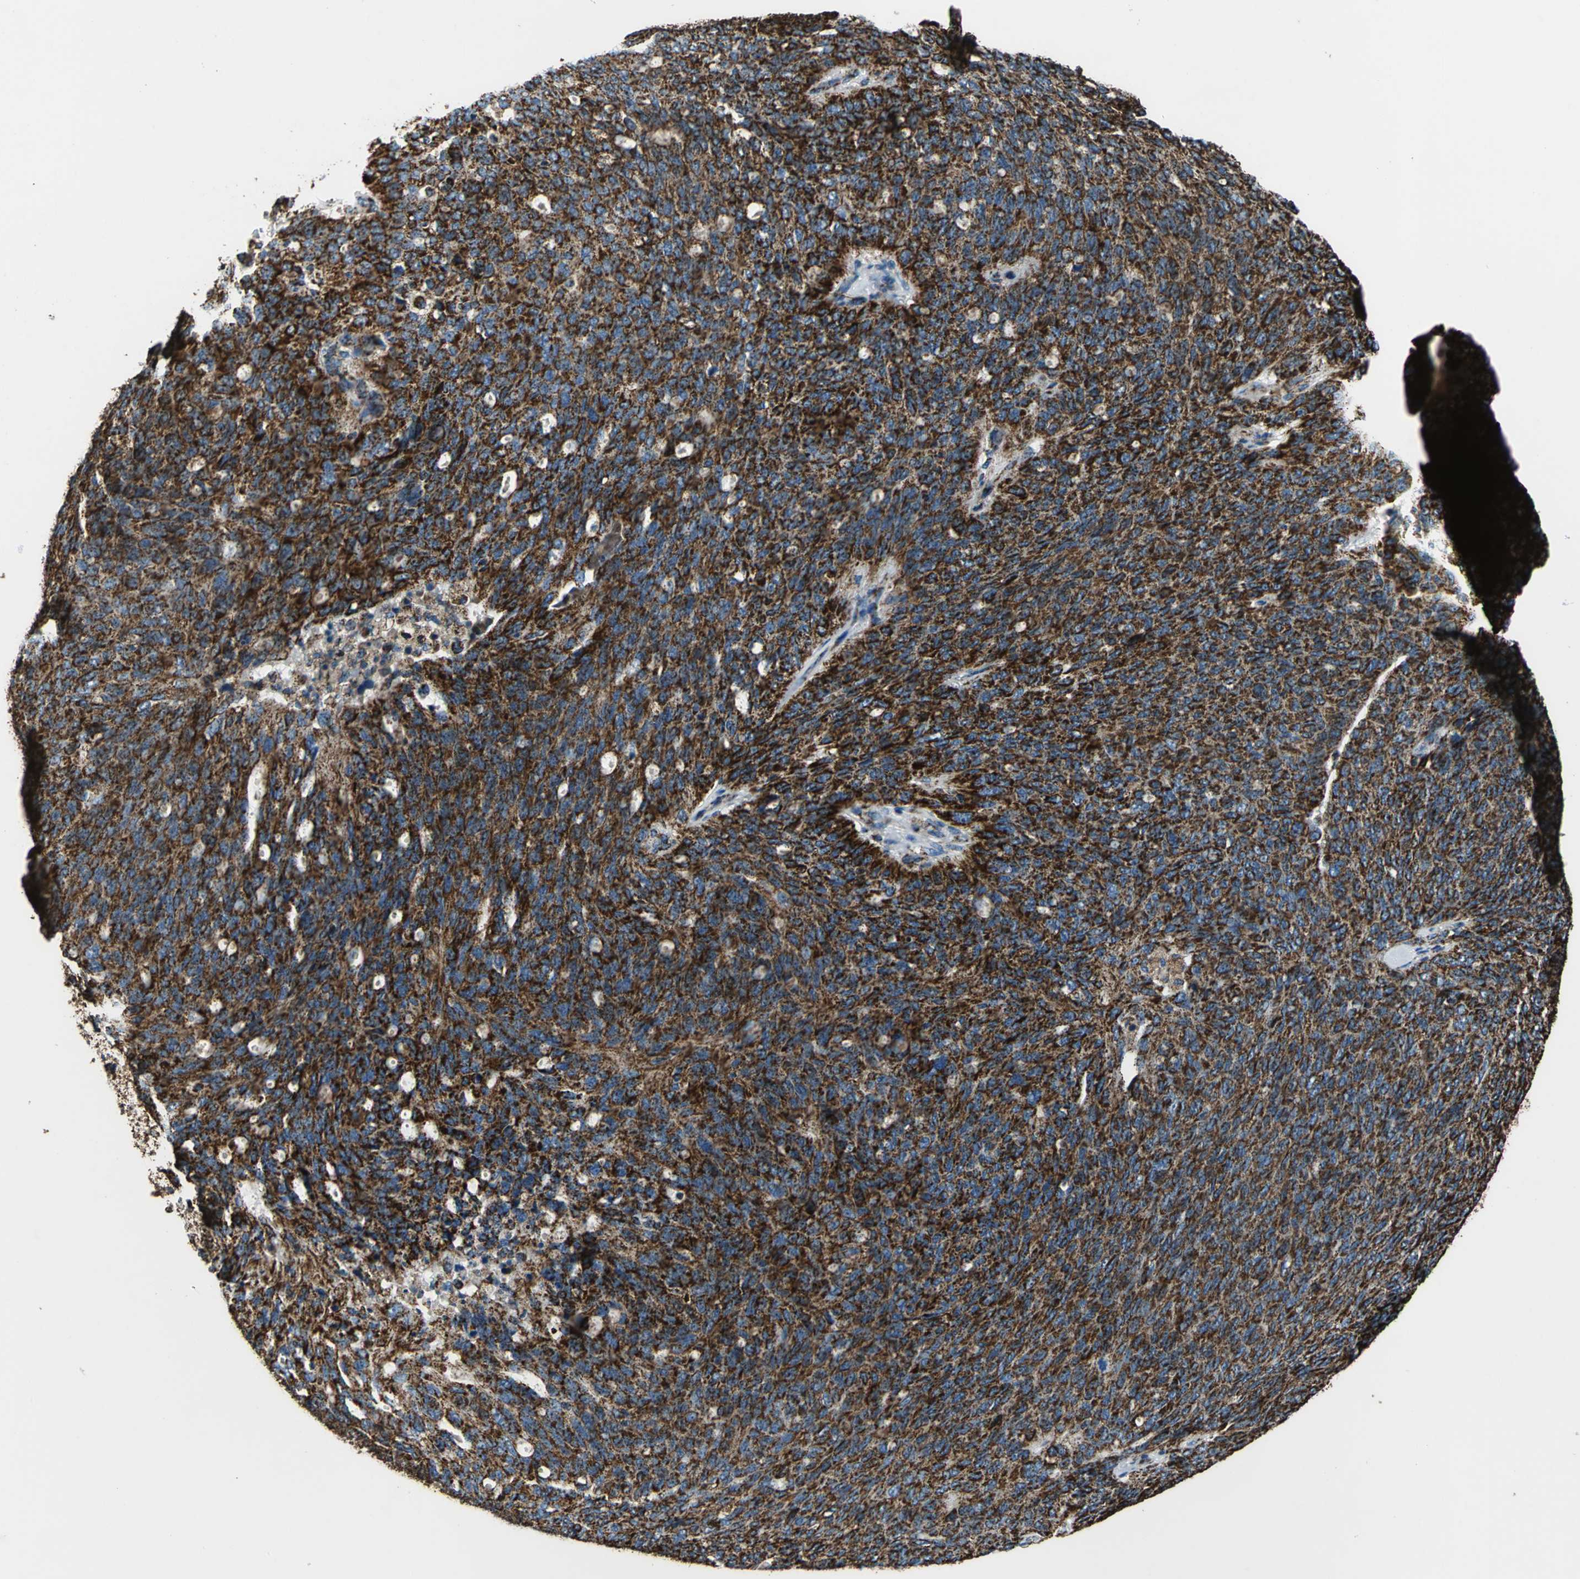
{"staining": {"intensity": "strong", "quantity": ">75%", "location": "cytoplasmic/membranous"}, "tissue": "ovarian cancer", "cell_type": "Tumor cells", "image_type": "cancer", "snomed": [{"axis": "morphology", "description": "Carcinoma, endometroid"}, {"axis": "topography", "description": "Ovary"}], "caption": "Immunohistochemistry image of neoplastic tissue: human ovarian cancer stained using IHC displays high levels of strong protein expression localized specifically in the cytoplasmic/membranous of tumor cells, appearing as a cytoplasmic/membranous brown color.", "gene": "ECH1", "patient": {"sex": "female", "age": 60}}